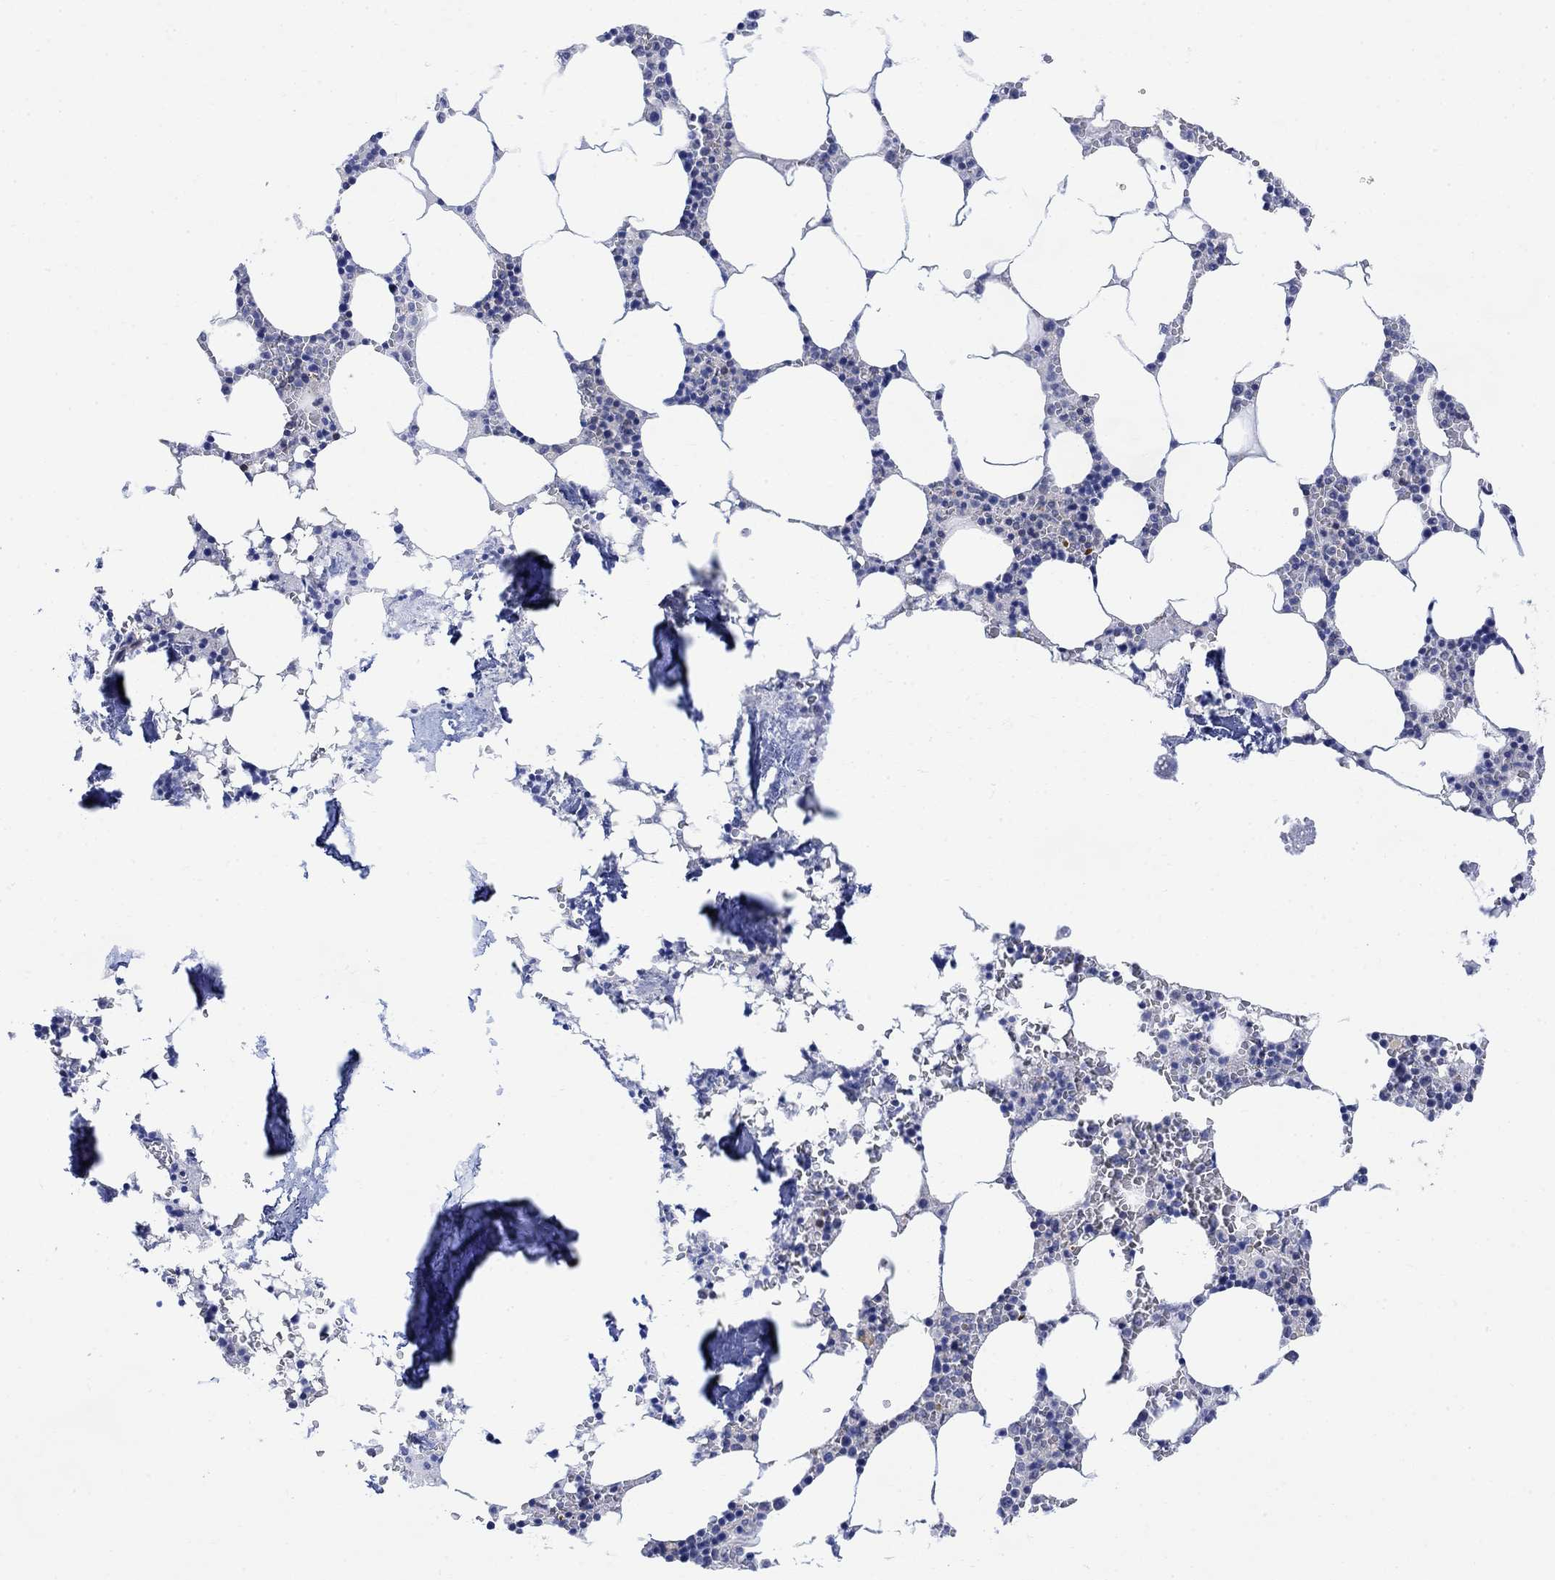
{"staining": {"intensity": "weak", "quantity": "<25%", "location": "cytoplasmic/membranous"}, "tissue": "bone marrow", "cell_type": "Hematopoietic cells", "image_type": "normal", "snomed": [{"axis": "morphology", "description": "Normal tissue, NOS"}, {"axis": "topography", "description": "Bone marrow"}], "caption": "Benign bone marrow was stained to show a protein in brown. There is no significant positivity in hematopoietic cells. The staining was performed using DAB (3,3'-diaminobenzidine) to visualize the protein expression in brown, while the nuclei were stained in blue with hematoxylin (Magnification: 20x).", "gene": "ARSK", "patient": {"sex": "female", "age": 64}}